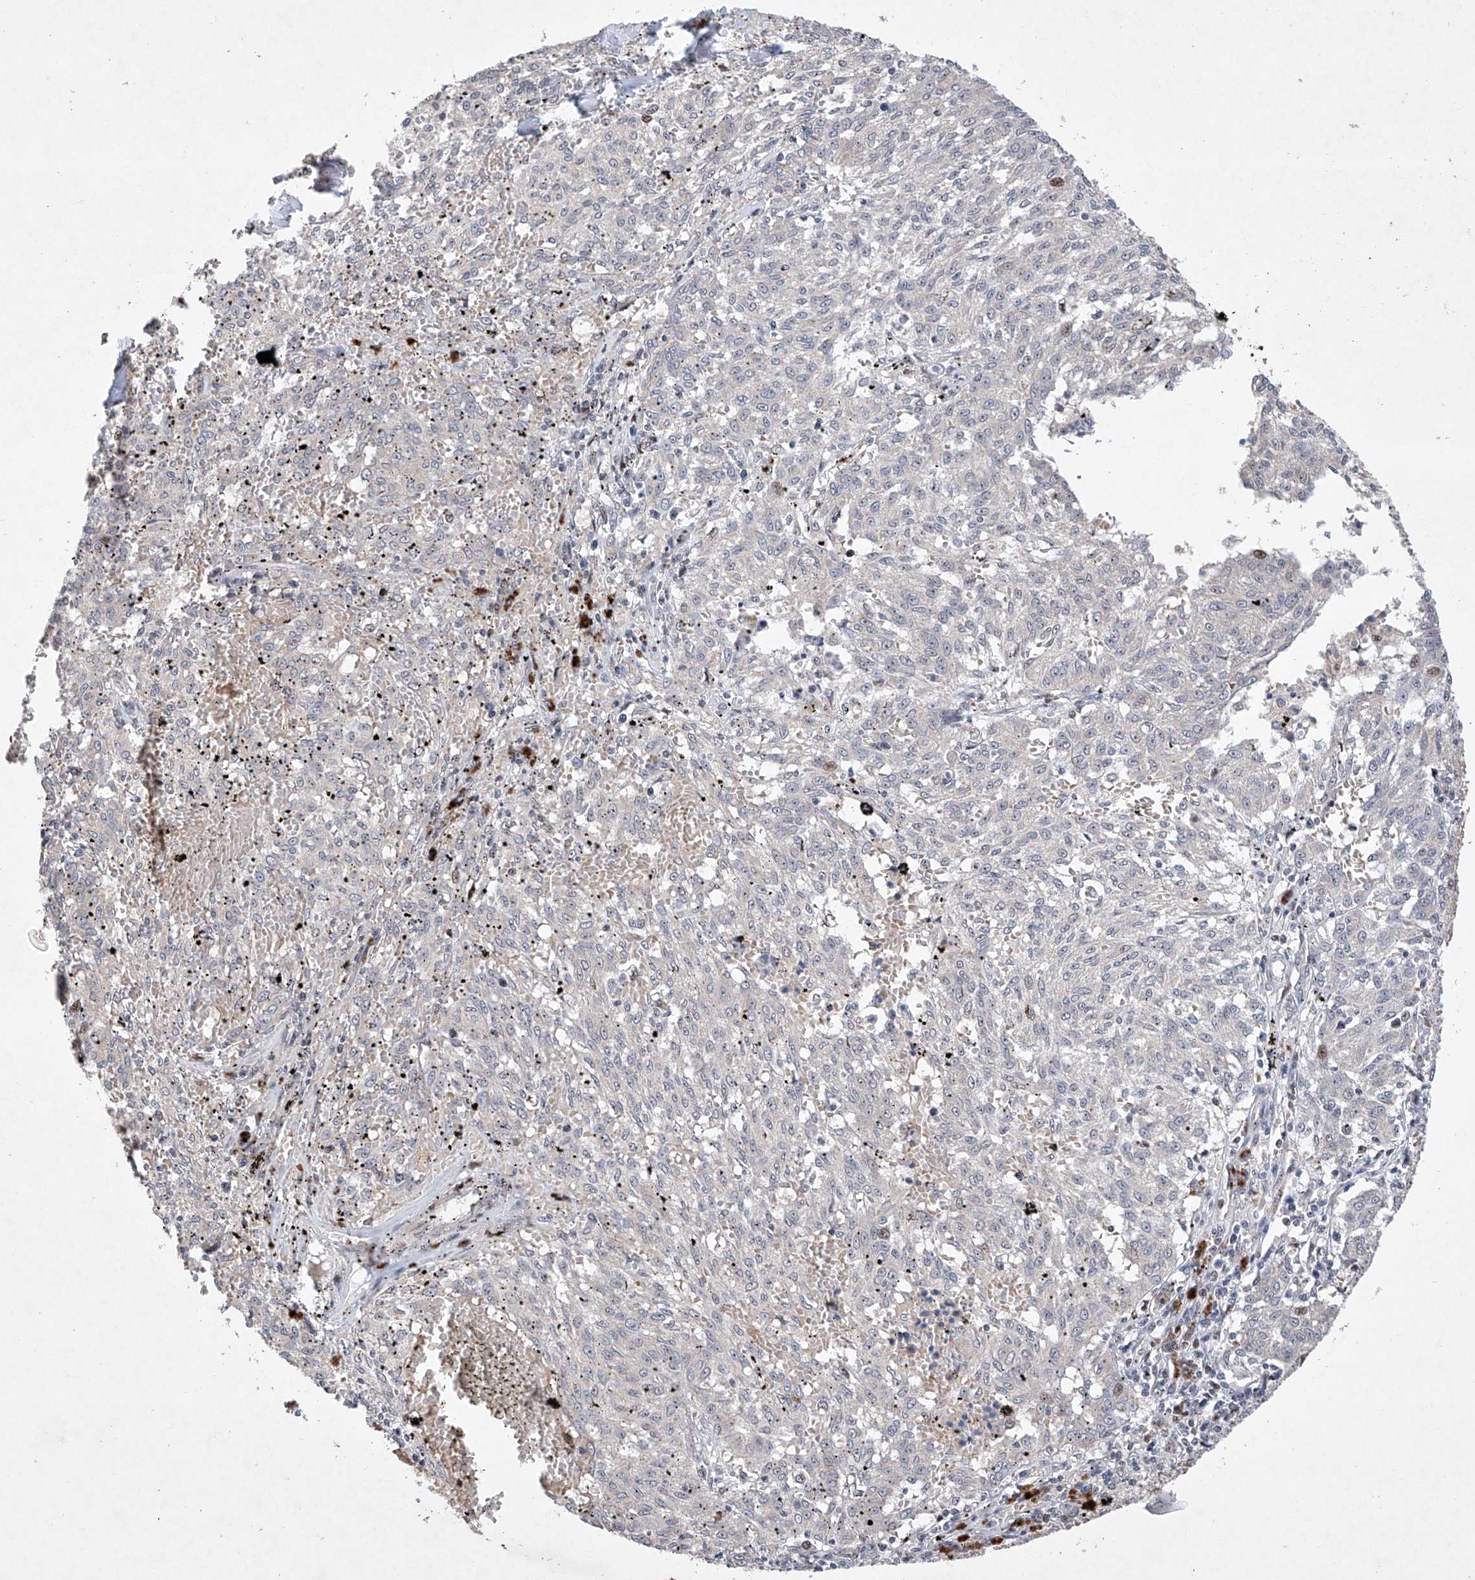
{"staining": {"intensity": "negative", "quantity": "none", "location": "none"}, "tissue": "melanoma", "cell_type": "Tumor cells", "image_type": "cancer", "snomed": [{"axis": "morphology", "description": "Malignant melanoma, NOS"}, {"axis": "topography", "description": "Skin"}], "caption": "Tumor cells are negative for protein expression in human melanoma. The staining is performed using DAB (3,3'-diaminobenzidine) brown chromogen with nuclei counter-stained in using hematoxylin.", "gene": "AFG1L", "patient": {"sex": "female", "age": 72}}